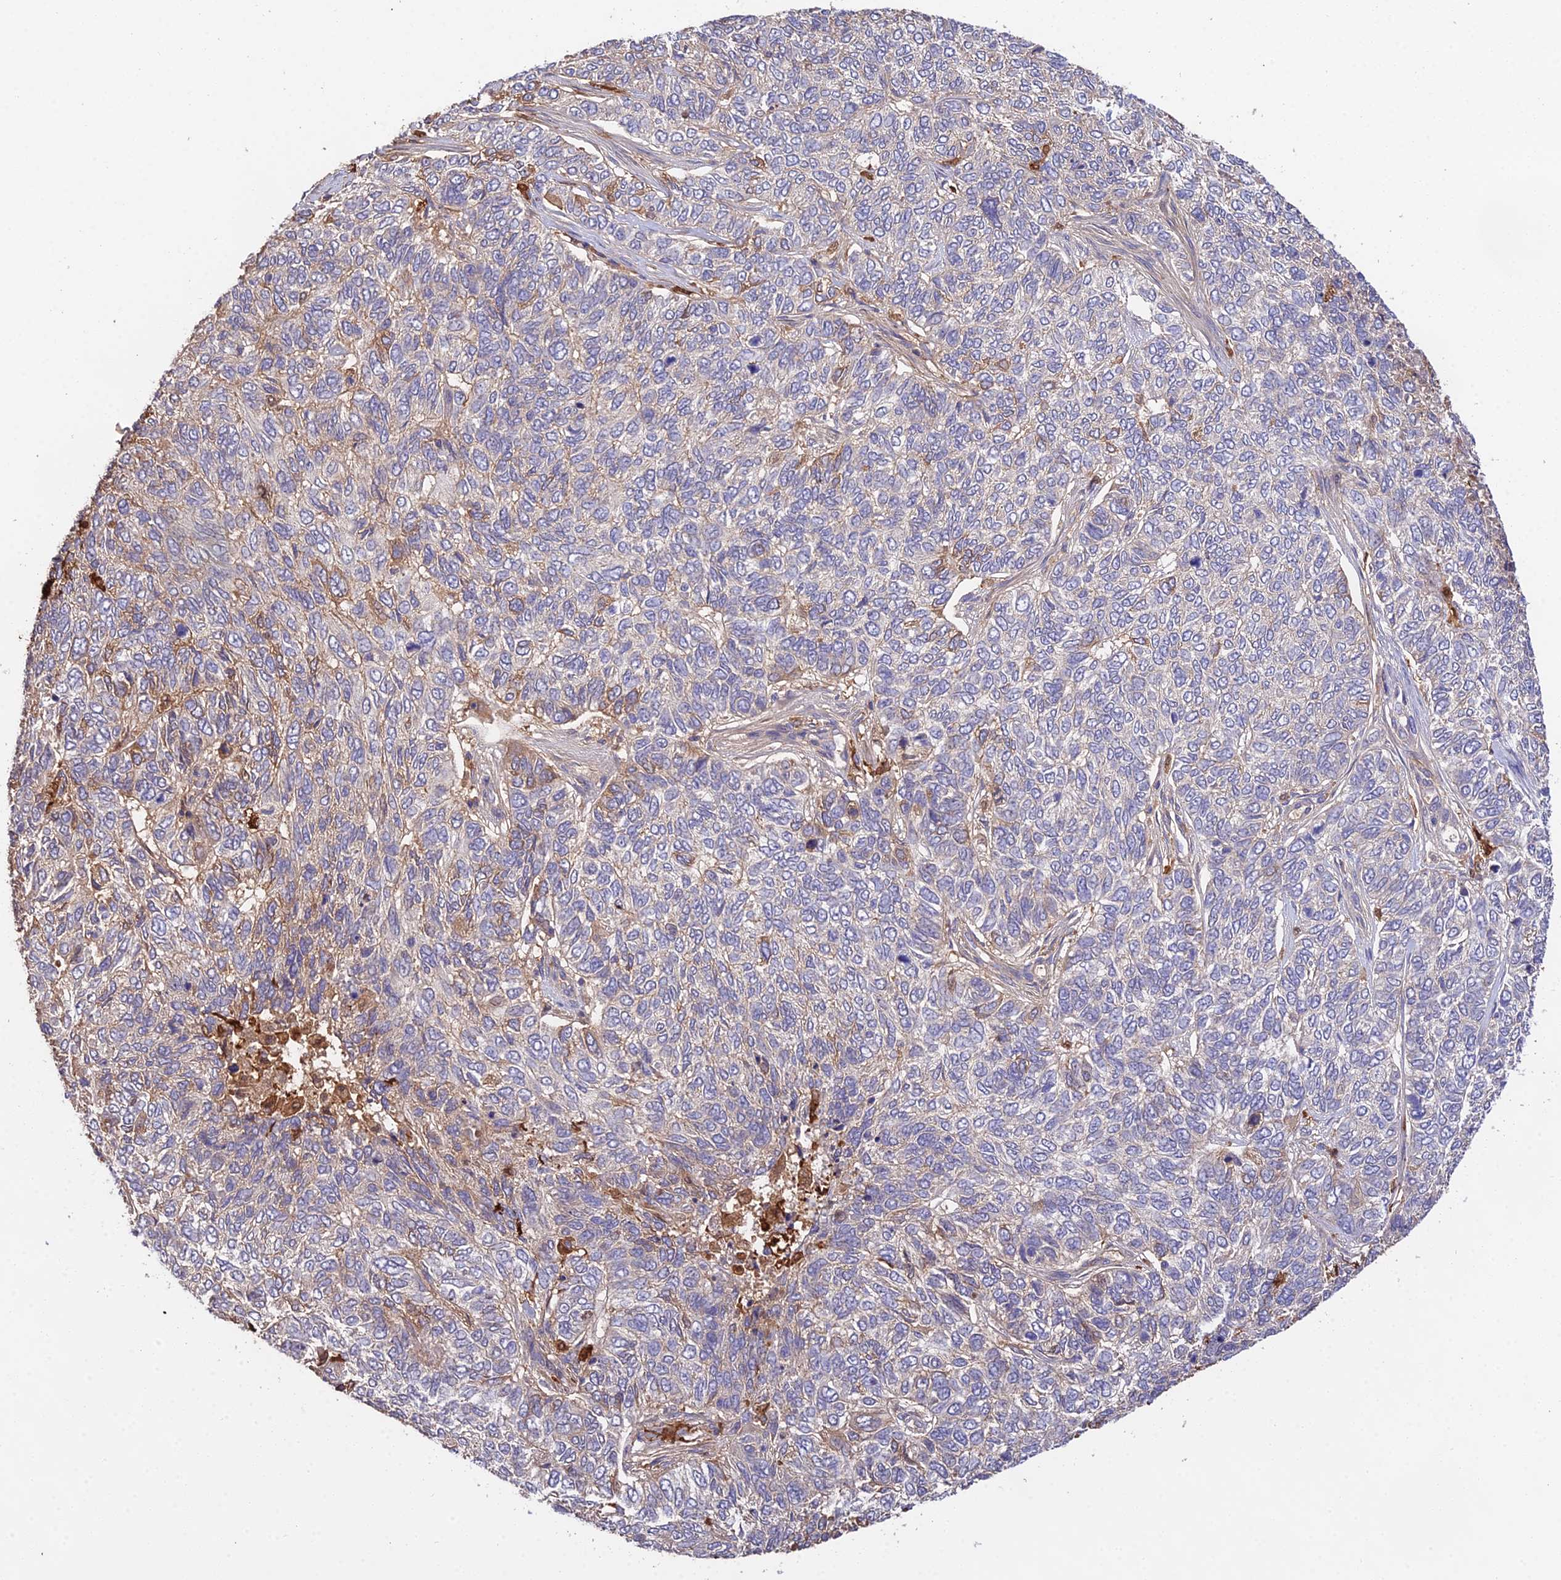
{"staining": {"intensity": "negative", "quantity": "none", "location": "none"}, "tissue": "skin cancer", "cell_type": "Tumor cells", "image_type": "cancer", "snomed": [{"axis": "morphology", "description": "Basal cell carcinoma"}, {"axis": "topography", "description": "Skin"}], "caption": "This micrograph is of skin basal cell carcinoma stained with IHC to label a protein in brown with the nuclei are counter-stained blue. There is no expression in tumor cells.", "gene": "FBP1", "patient": {"sex": "female", "age": 65}}